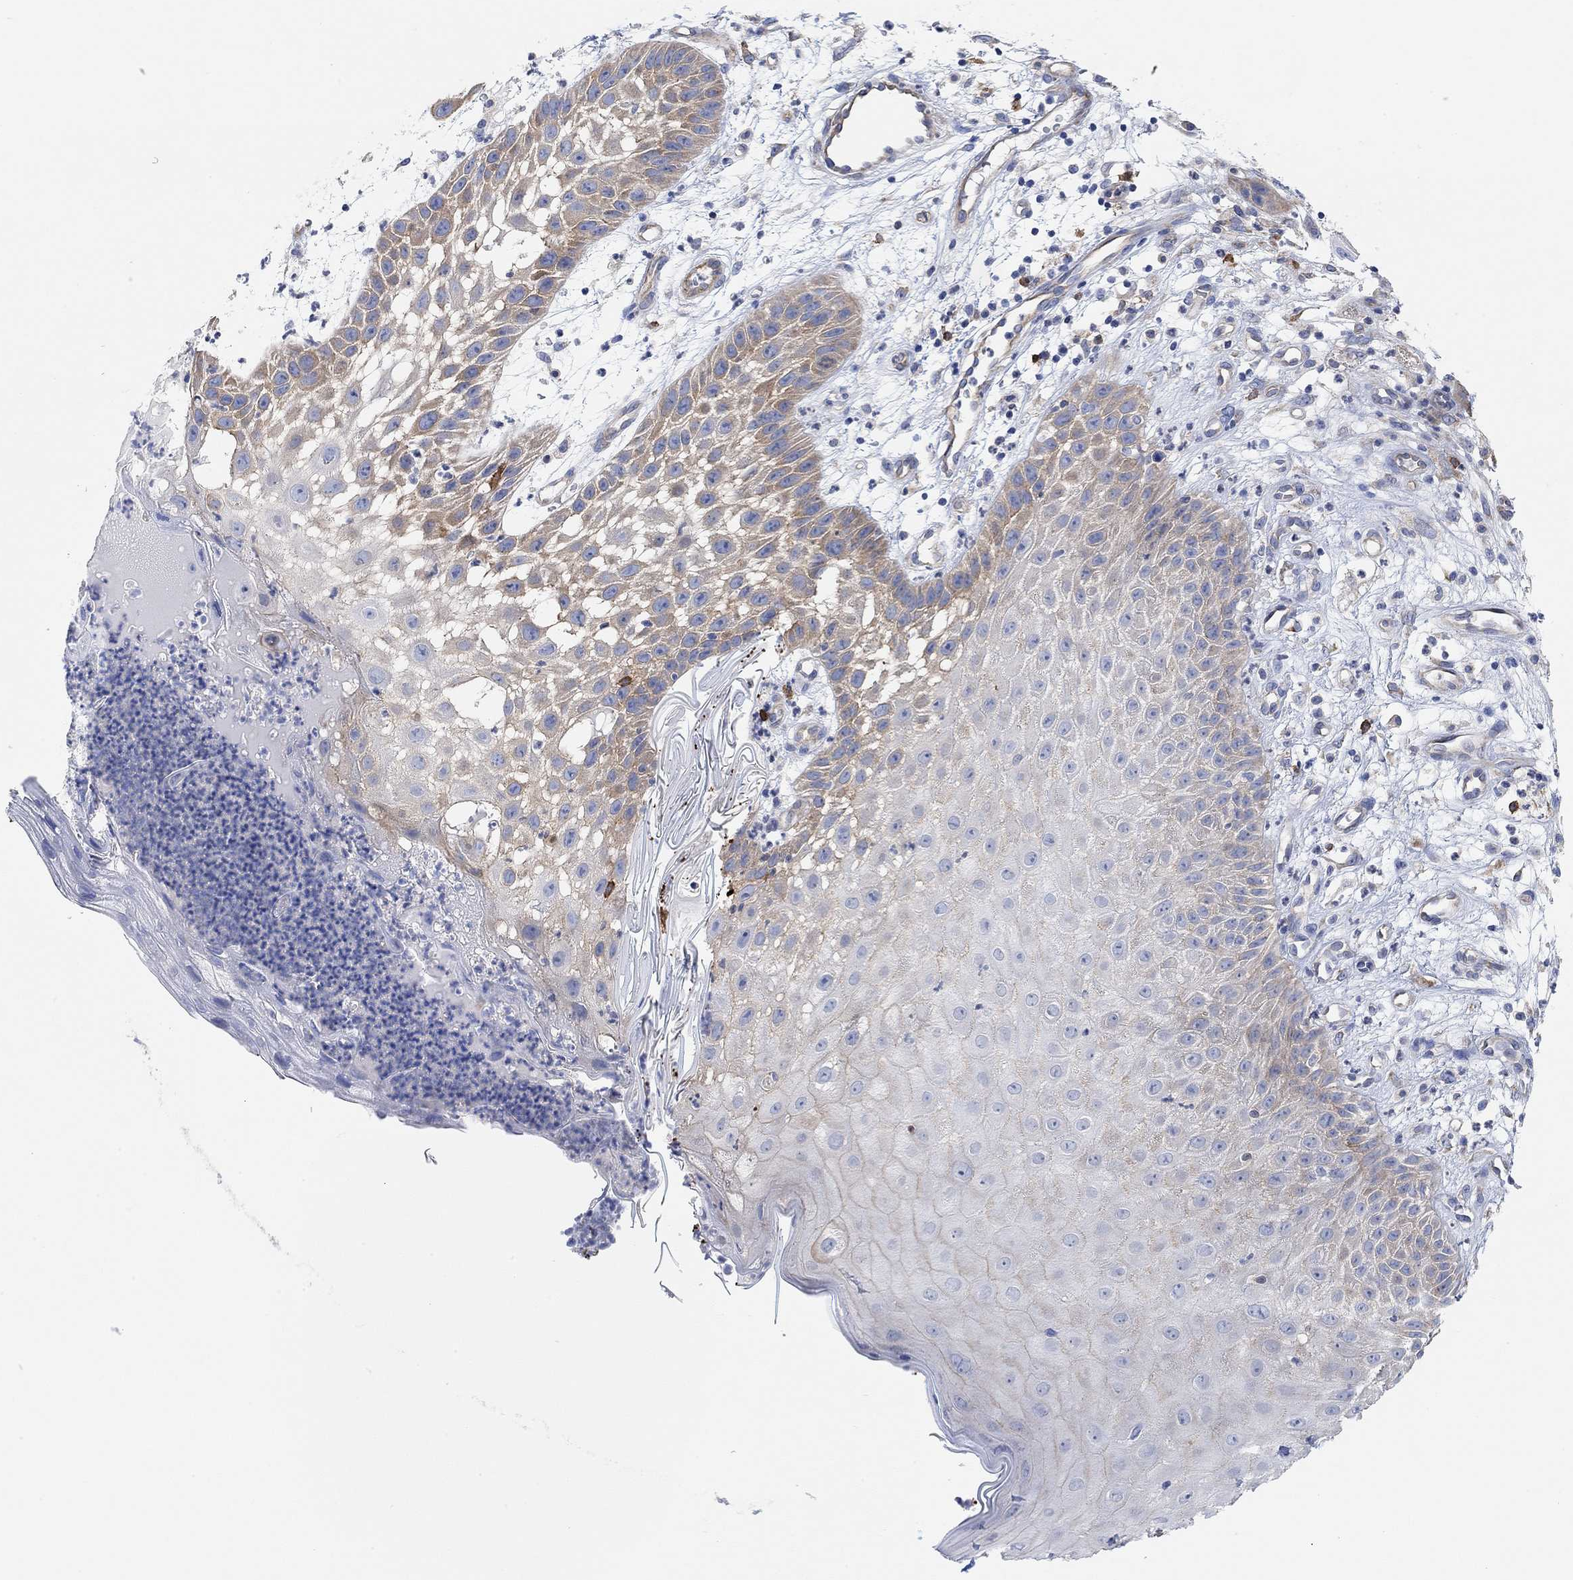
{"staining": {"intensity": "weak", "quantity": "25%-75%", "location": "cytoplasmic/membranous"}, "tissue": "skin cancer", "cell_type": "Tumor cells", "image_type": "cancer", "snomed": [{"axis": "morphology", "description": "Normal tissue, NOS"}, {"axis": "morphology", "description": "Squamous cell carcinoma, NOS"}, {"axis": "topography", "description": "Skin"}], "caption": "An IHC photomicrograph of tumor tissue is shown. Protein staining in brown highlights weak cytoplasmic/membranous positivity in skin cancer (squamous cell carcinoma) within tumor cells. (DAB IHC with brightfield microscopy, high magnification).", "gene": "RGS1", "patient": {"sex": "male", "age": 79}}